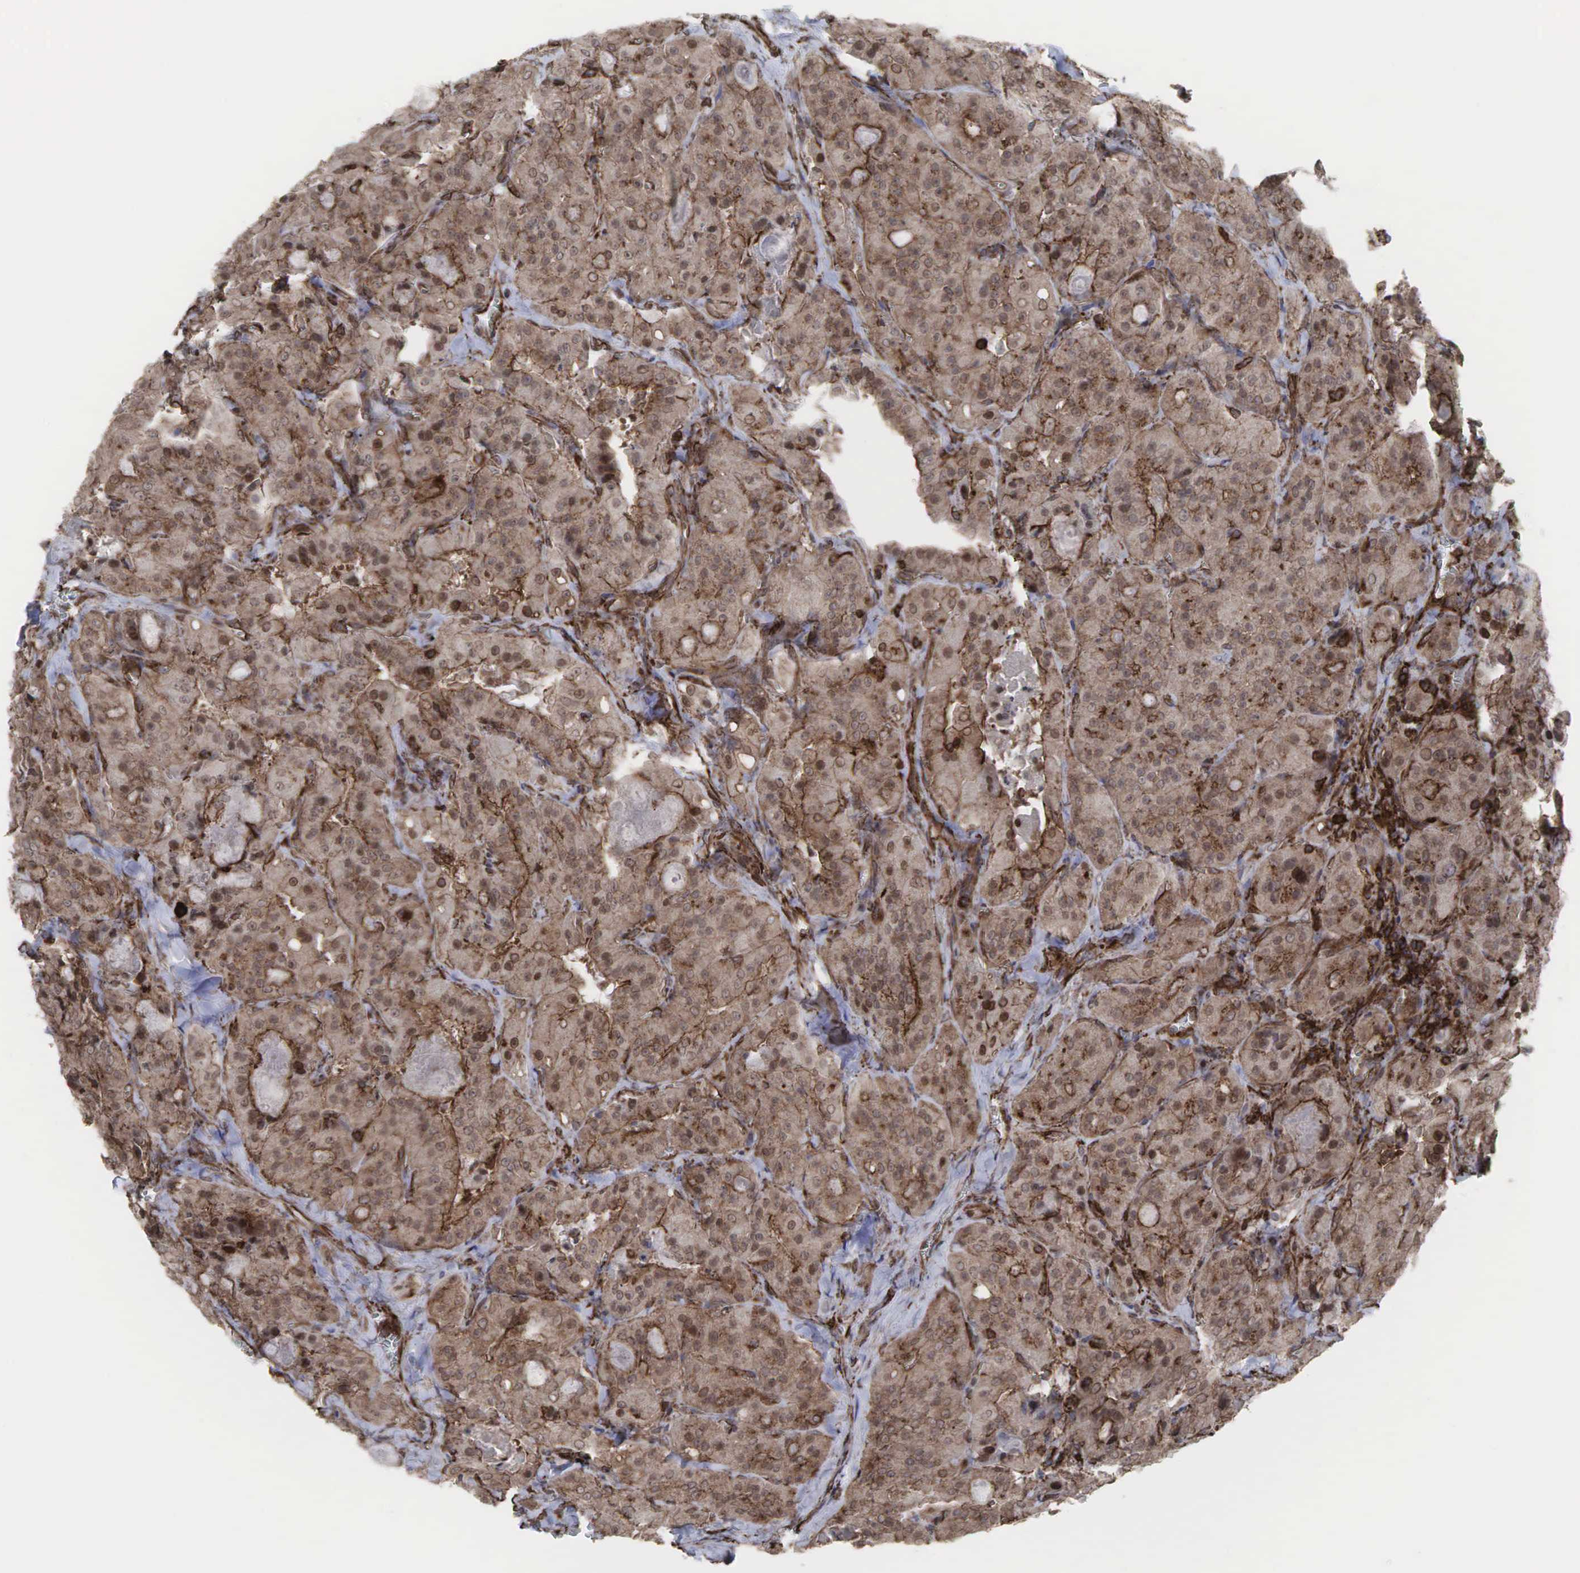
{"staining": {"intensity": "moderate", "quantity": ">75%", "location": "cytoplasmic/membranous"}, "tissue": "thyroid cancer", "cell_type": "Tumor cells", "image_type": "cancer", "snomed": [{"axis": "morphology", "description": "Carcinoma, NOS"}, {"axis": "topography", "description": "Thyroid gland"}], "caption": "Approximately >75% of tumor cells in human thyroid carcinoma show moderate cytoplasmic/membranous protein positivity as visualized by brown immunohistochemical staining.", "gene": "GPRASP1", "patient": {"sex": "male", "age": 76}}